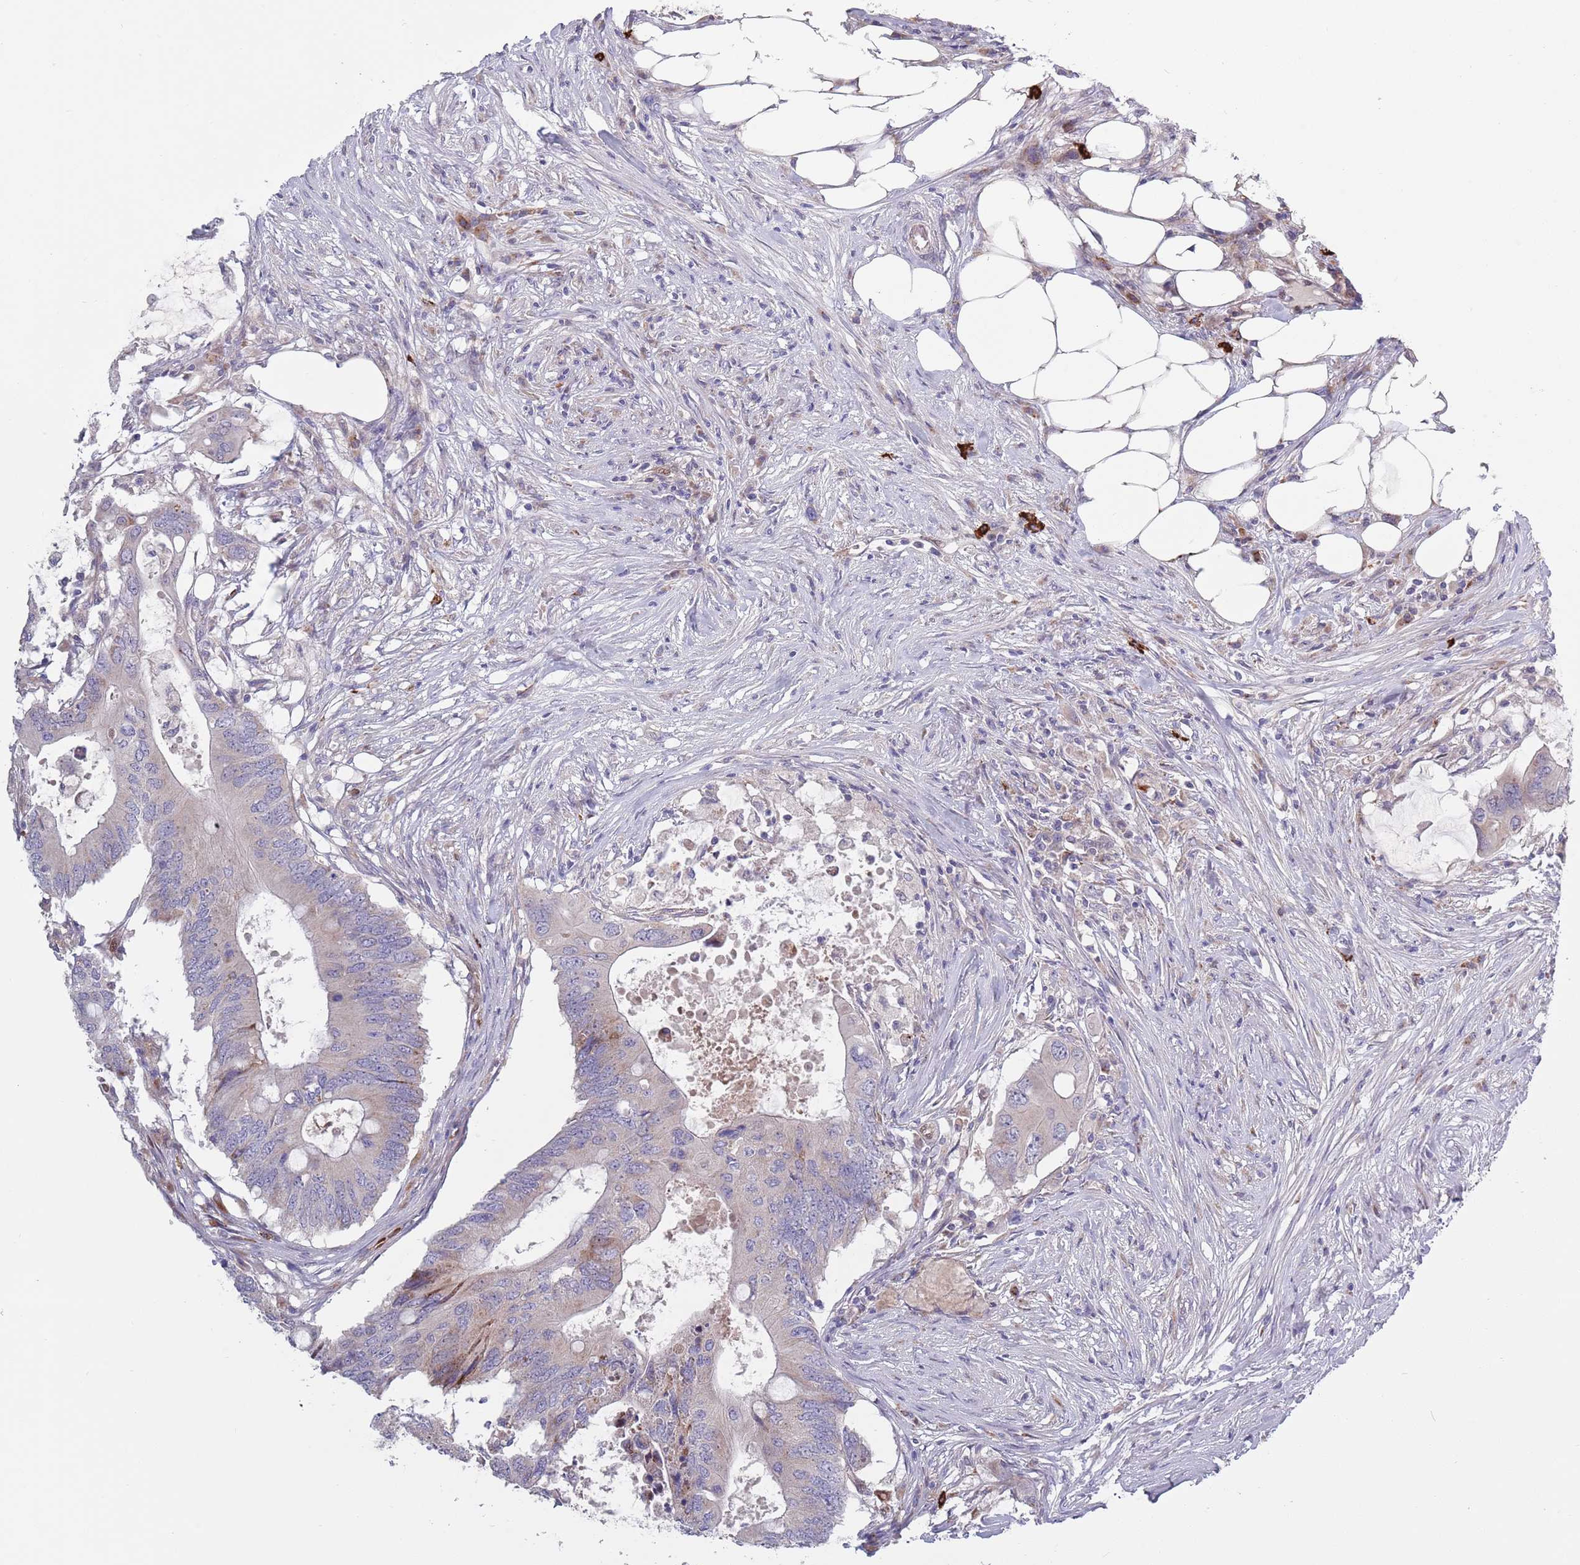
{"staining": {"intensity": "negative", "quantity": "none", "location": "none"}, "tissue": "colorectal cancer", "cell_type": "Tumor cells", "image_type": "cancer", "snomed": [{"axis": "morphology", "description": "Adenocarcinoma, NOS"}, {"axis": "topography", "description": "Colon"}], "caption": "A high-resolution micrograph shows immunohistochemistry staining of colorectal cancer, which exhibits no significant positivity in tumor cells.", "gene": "TYW1", "patient": {"sex": "male", "age": 71}}